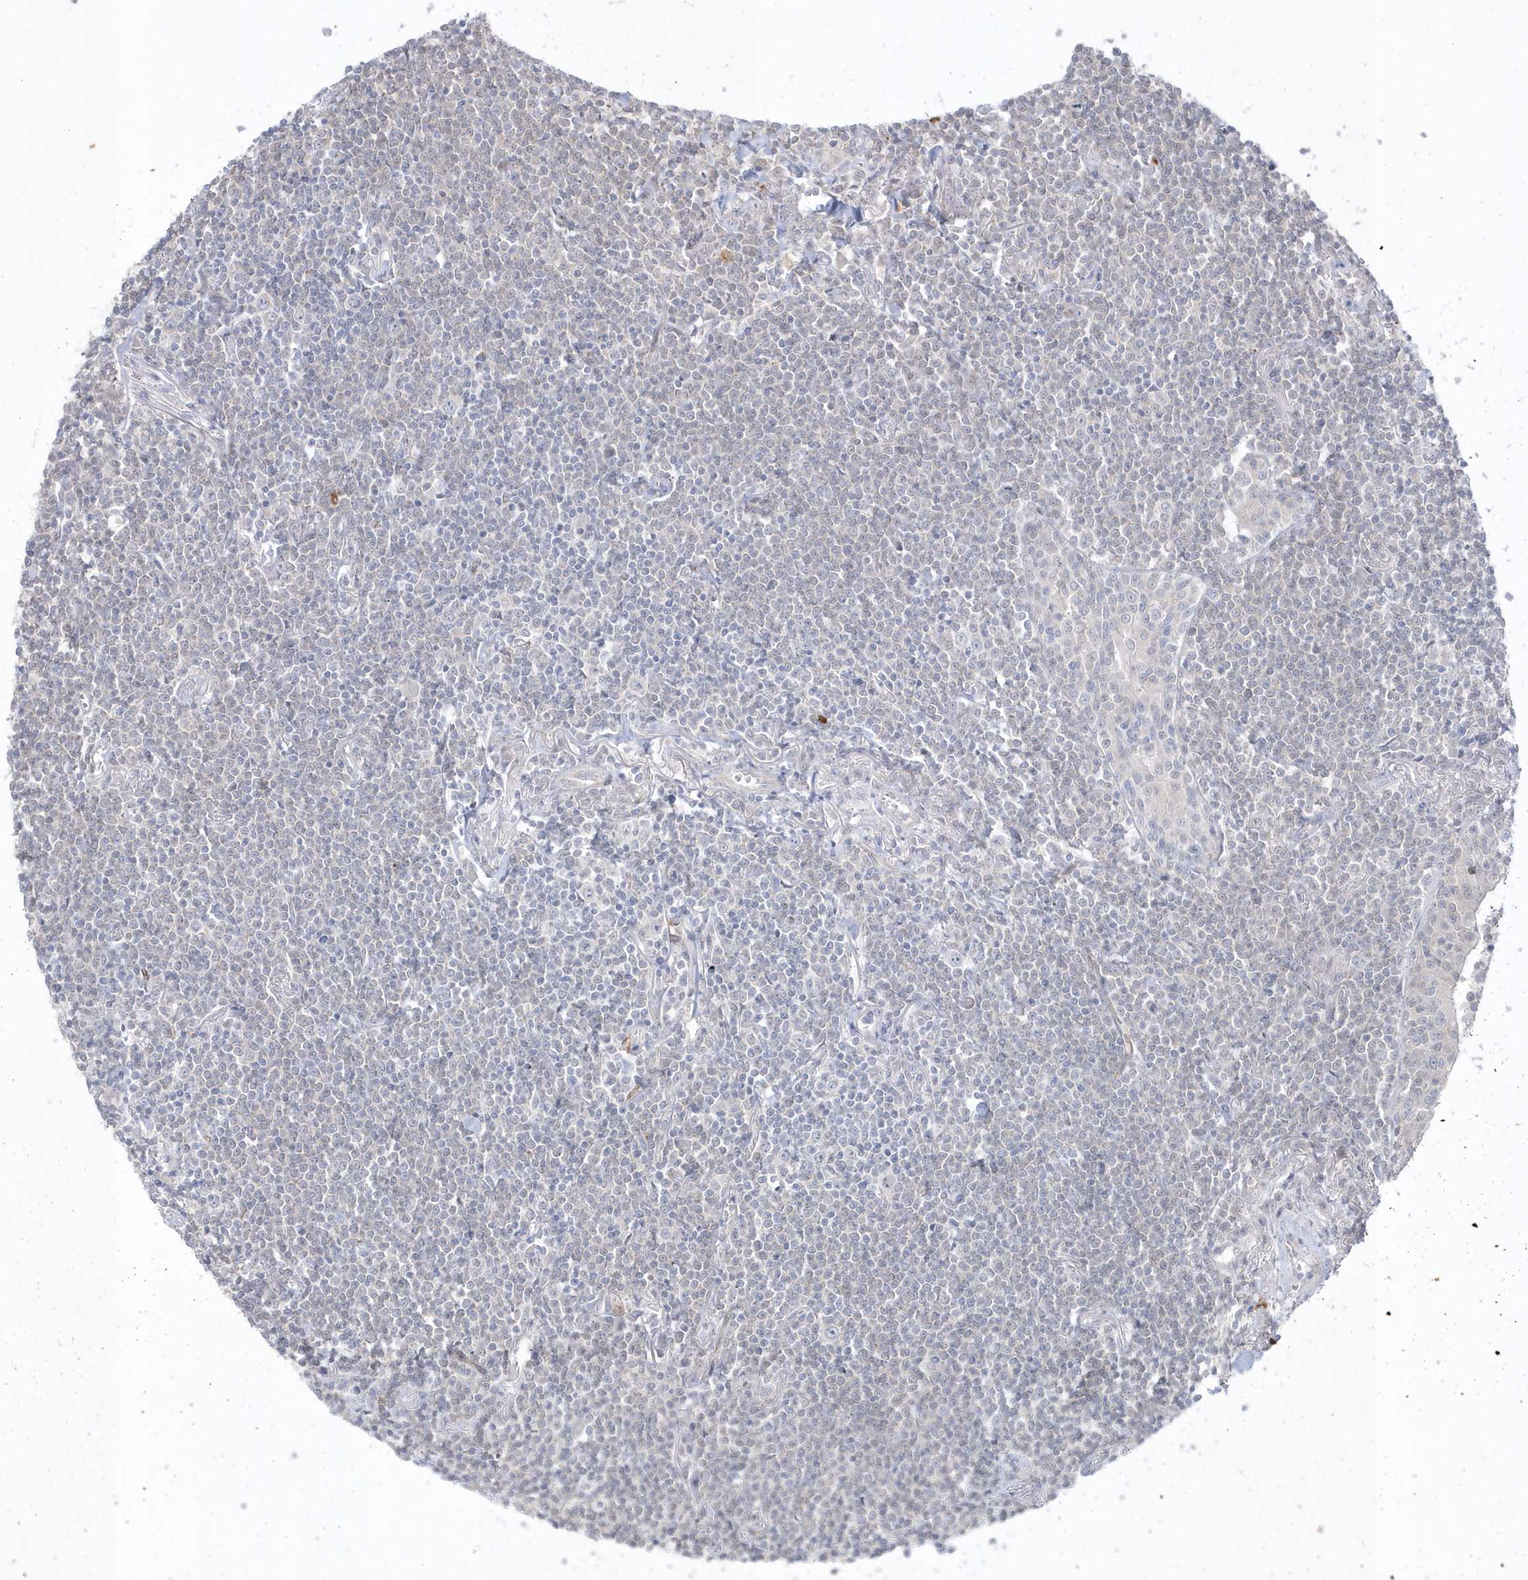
{"staining": {"intensity": "negative", "quantity": "none", "location": "none"}, "tissue": "lymphoma", "cell_type": "Tumor cells", "image_type": "cancer", "snomed": [{"axis": "morphology", "description": "Malignant lymphoma, non-Hodgkin's type, Low grade"}, {"axis": "topography", "description": "Lung"}], "caption": "This is an immunohistochemistry photomicrograph of human lymphoma. There is no expression in tumor cells.", "gene": "DHX57", "patient": {"sex": "female", "age": 71}}